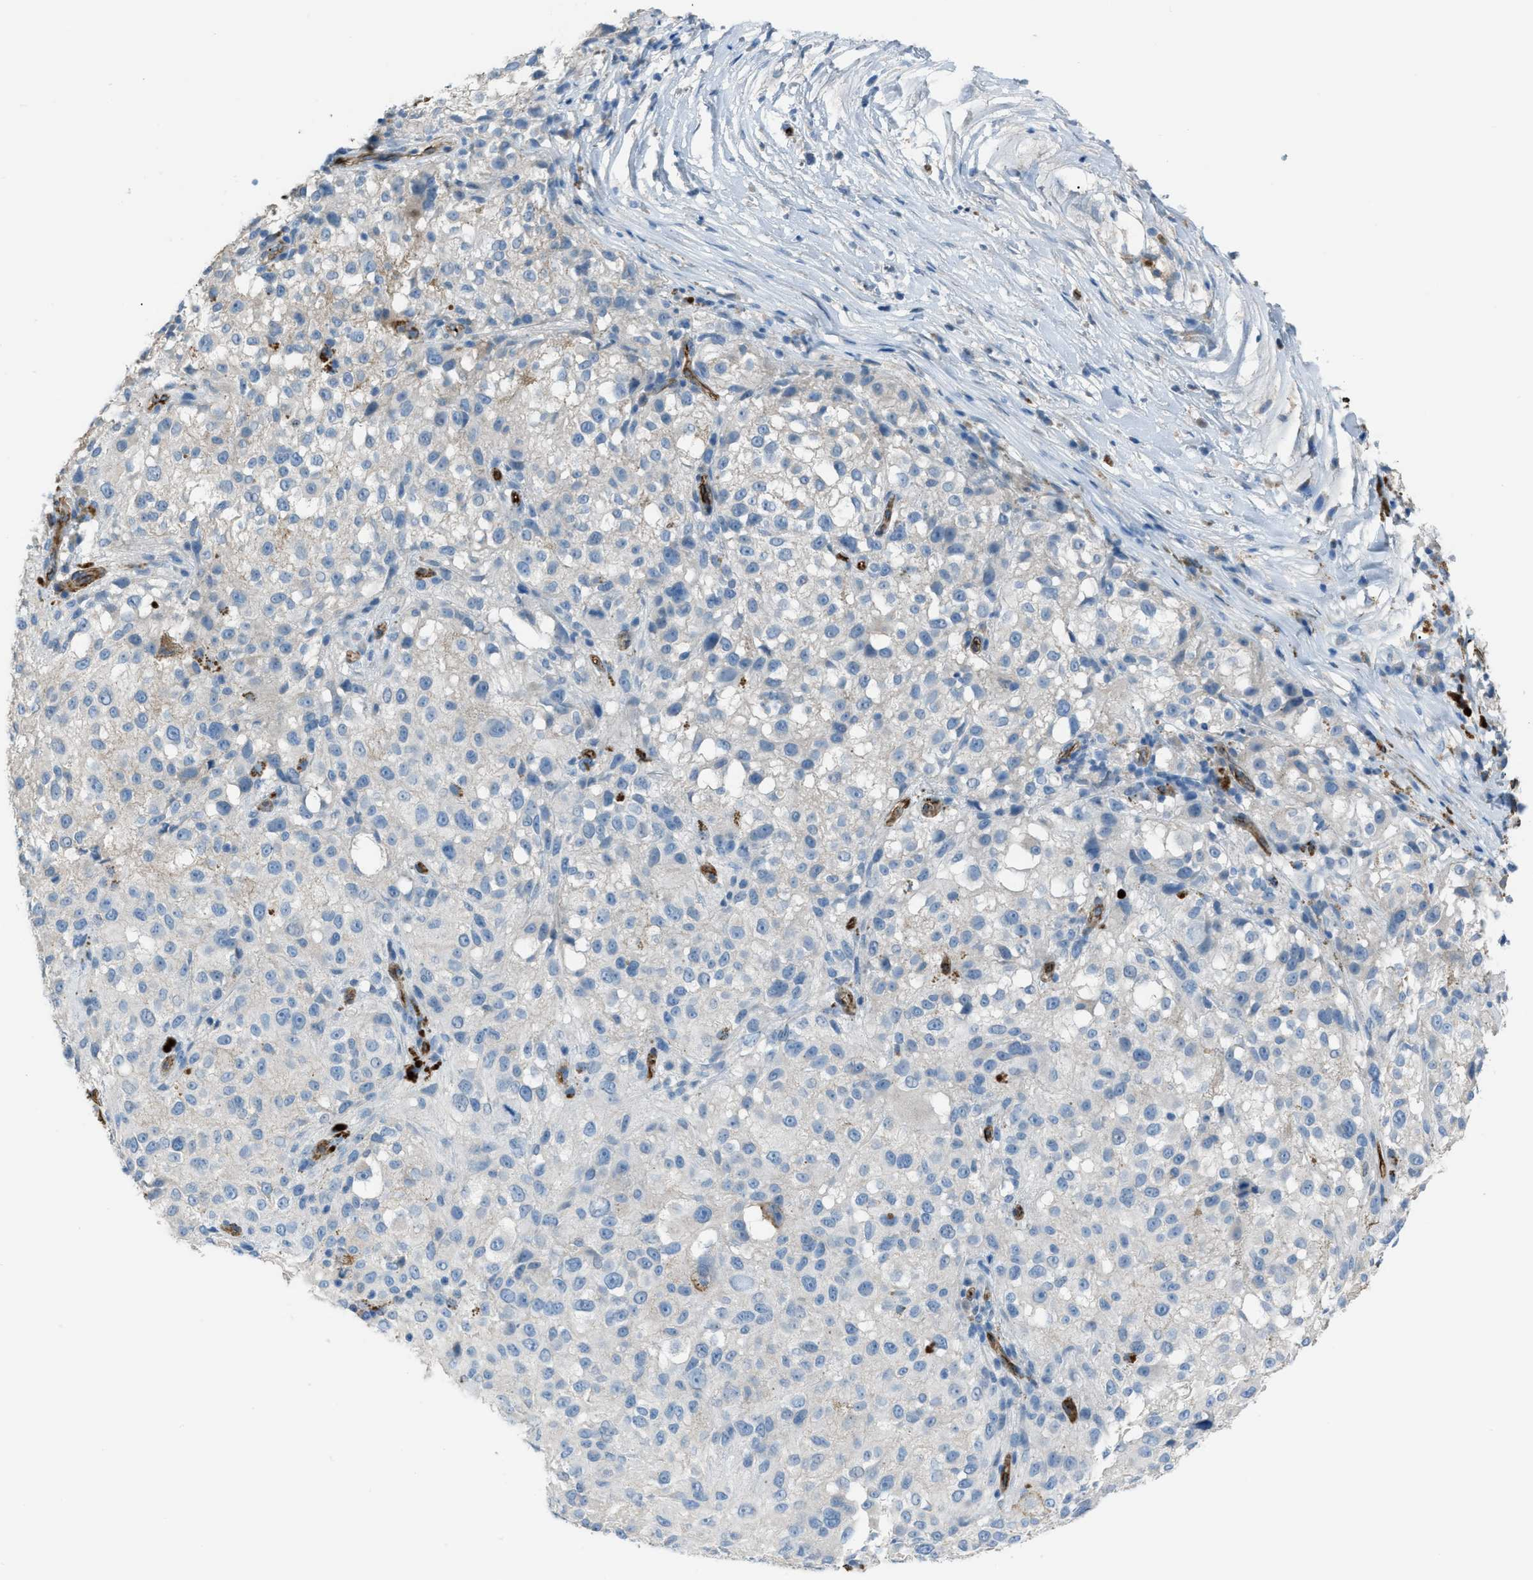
{"staining": {"intensity": "negative", "quantity": "none", "location": "none"}, "tissue": "melanoma", "cell_type": "Tumor cells", "image_type": "cancer", "snomed": [{"axis": "morphology", "description": "Necrosis, NOS"}, {"axis": "morphology", "description": "Malignant melanoma, NOS"}, {"axis": "topography", "description": "Skin"}], "caption": "Photomicrograph shows no significant protein positivity in tumor cells of melanoma.", "gene": "SLC22A15", "patient": {"sex": "female", "age": 87}}